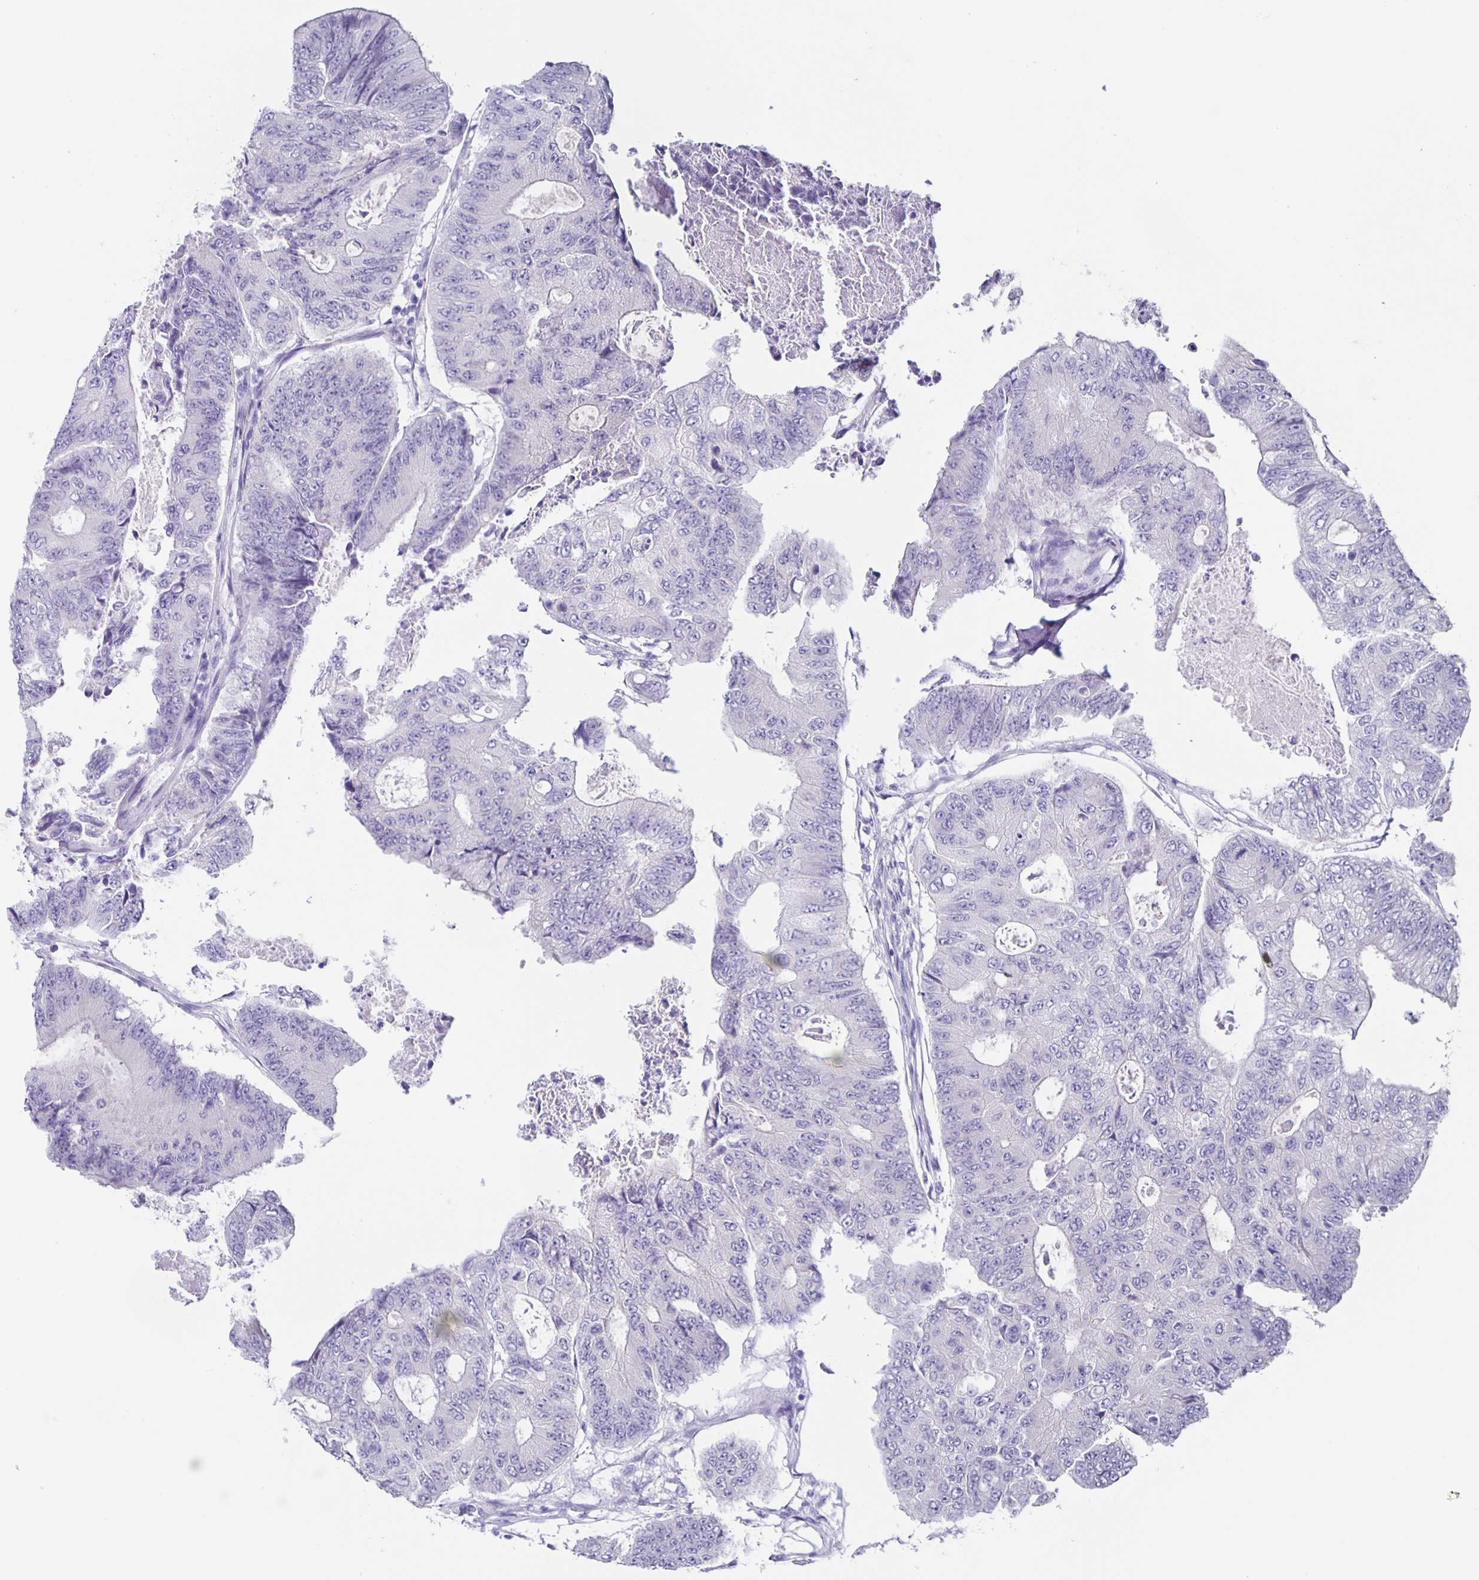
{"staining": {"intensity": "negative", "quantity": "none", "location": "none"}, "tissue": "colorectal cancer", "cell_type": "Tumor cells", "image_type": "cancer", "snomed": [{"axis": "morphology", "description": "Adenocarcinoma, NOS"}, {"axis": "topography", "description": "Colon"}], "caption": "The photomicrograph reveals no staining of tumor cells in colorectal cancer.", "gene": "SLC12A3", "patient": {"sex": "female", "age": 48}}